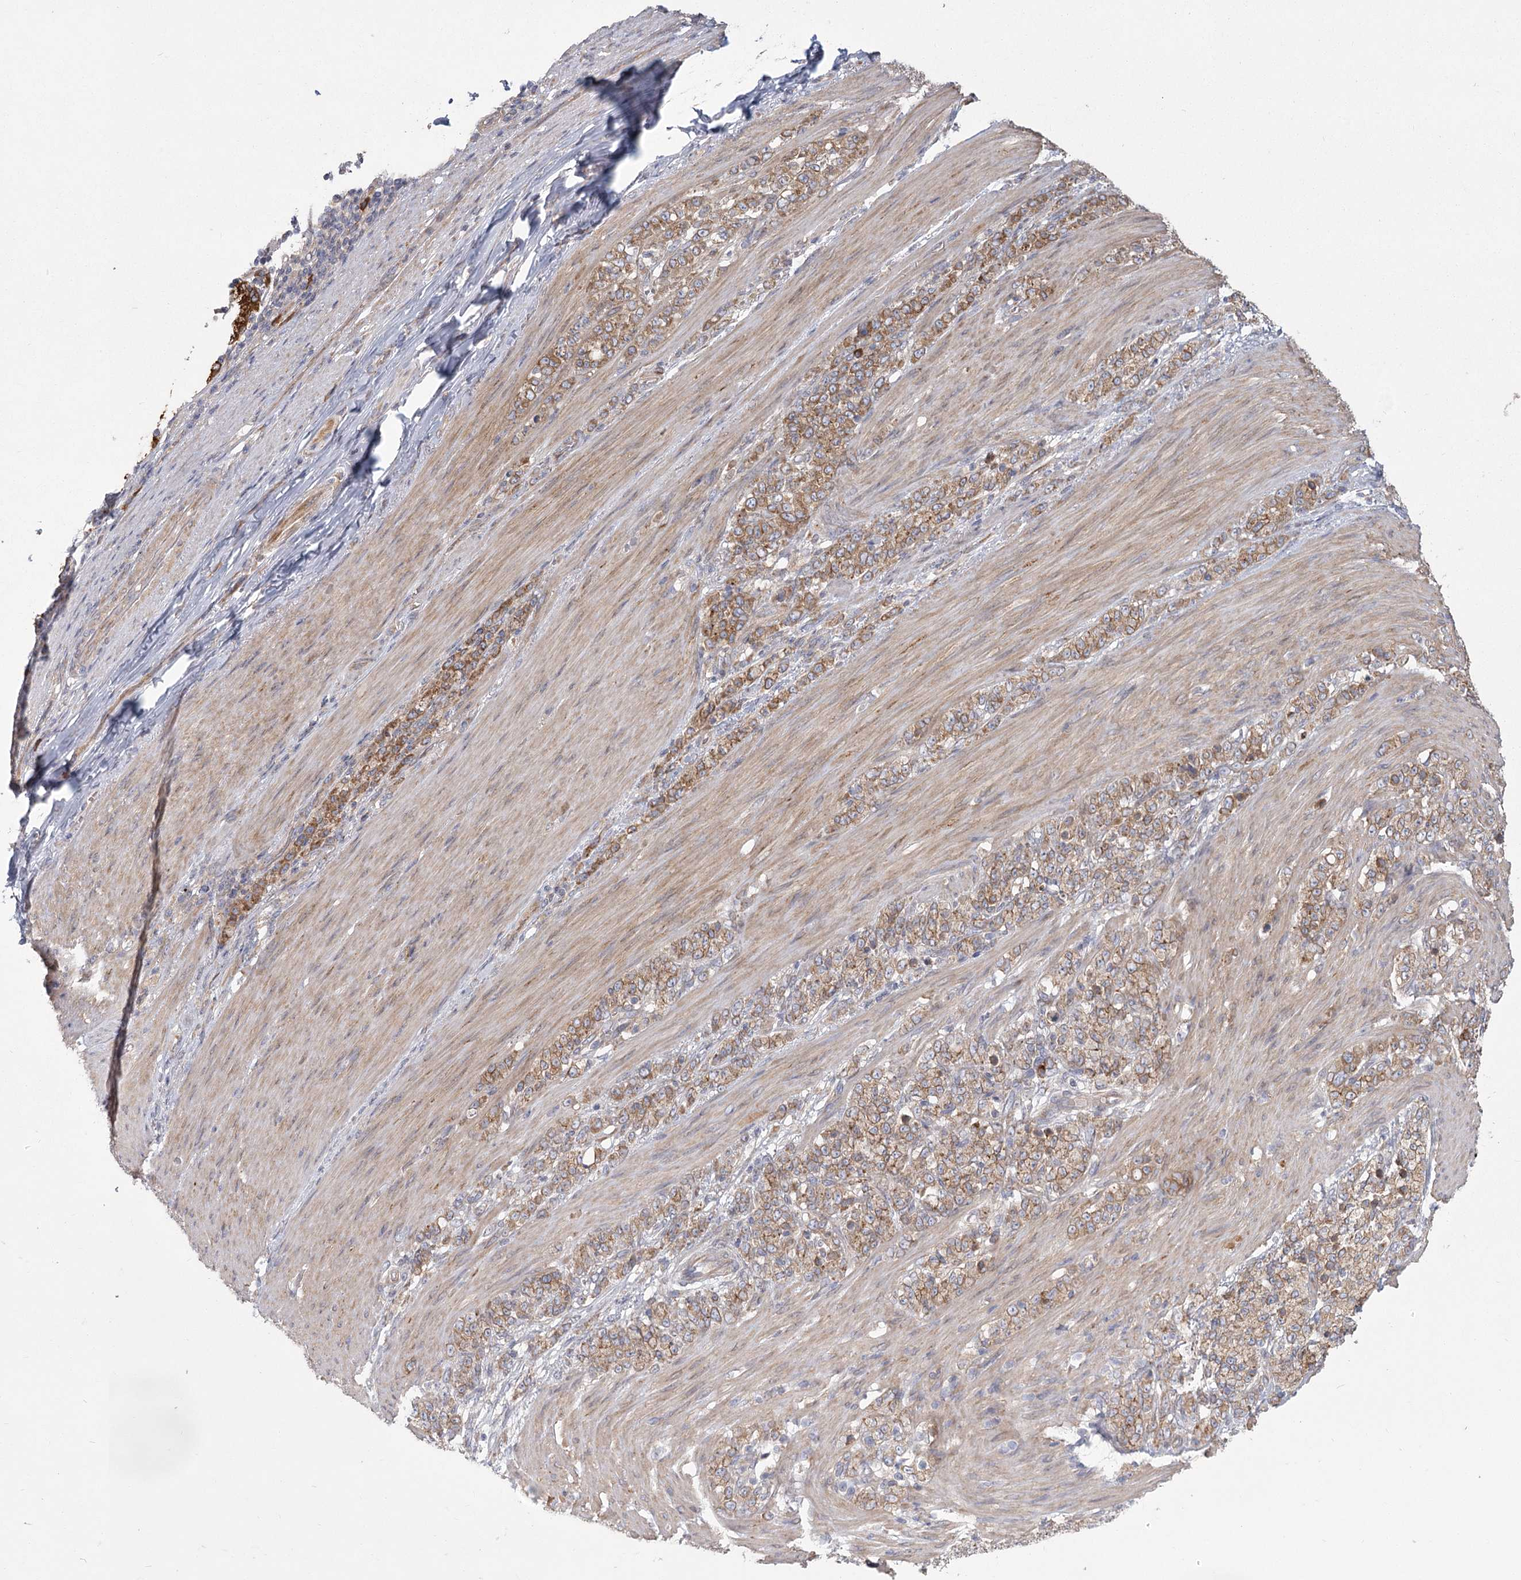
{"staining": {"intensity": "moderate", "quantity": ">75%", "location": "cytoplasmic/membranous"}, "tissue": "stomach cancer", "cell_type": "Tumor cells", "image_type": "cancer", "snomed": [{"axis": "morphology", "description": "Adenocarcinoma, NOS"}, {"axis": "topography", "description": "Stomach"}], "caption": "Adenocarcinoma (stomach) stained with a protein marker displays moderate staining in tumor cells.", "gene": "CNTLN", "patient": {"sex": "female", "age": 79}}